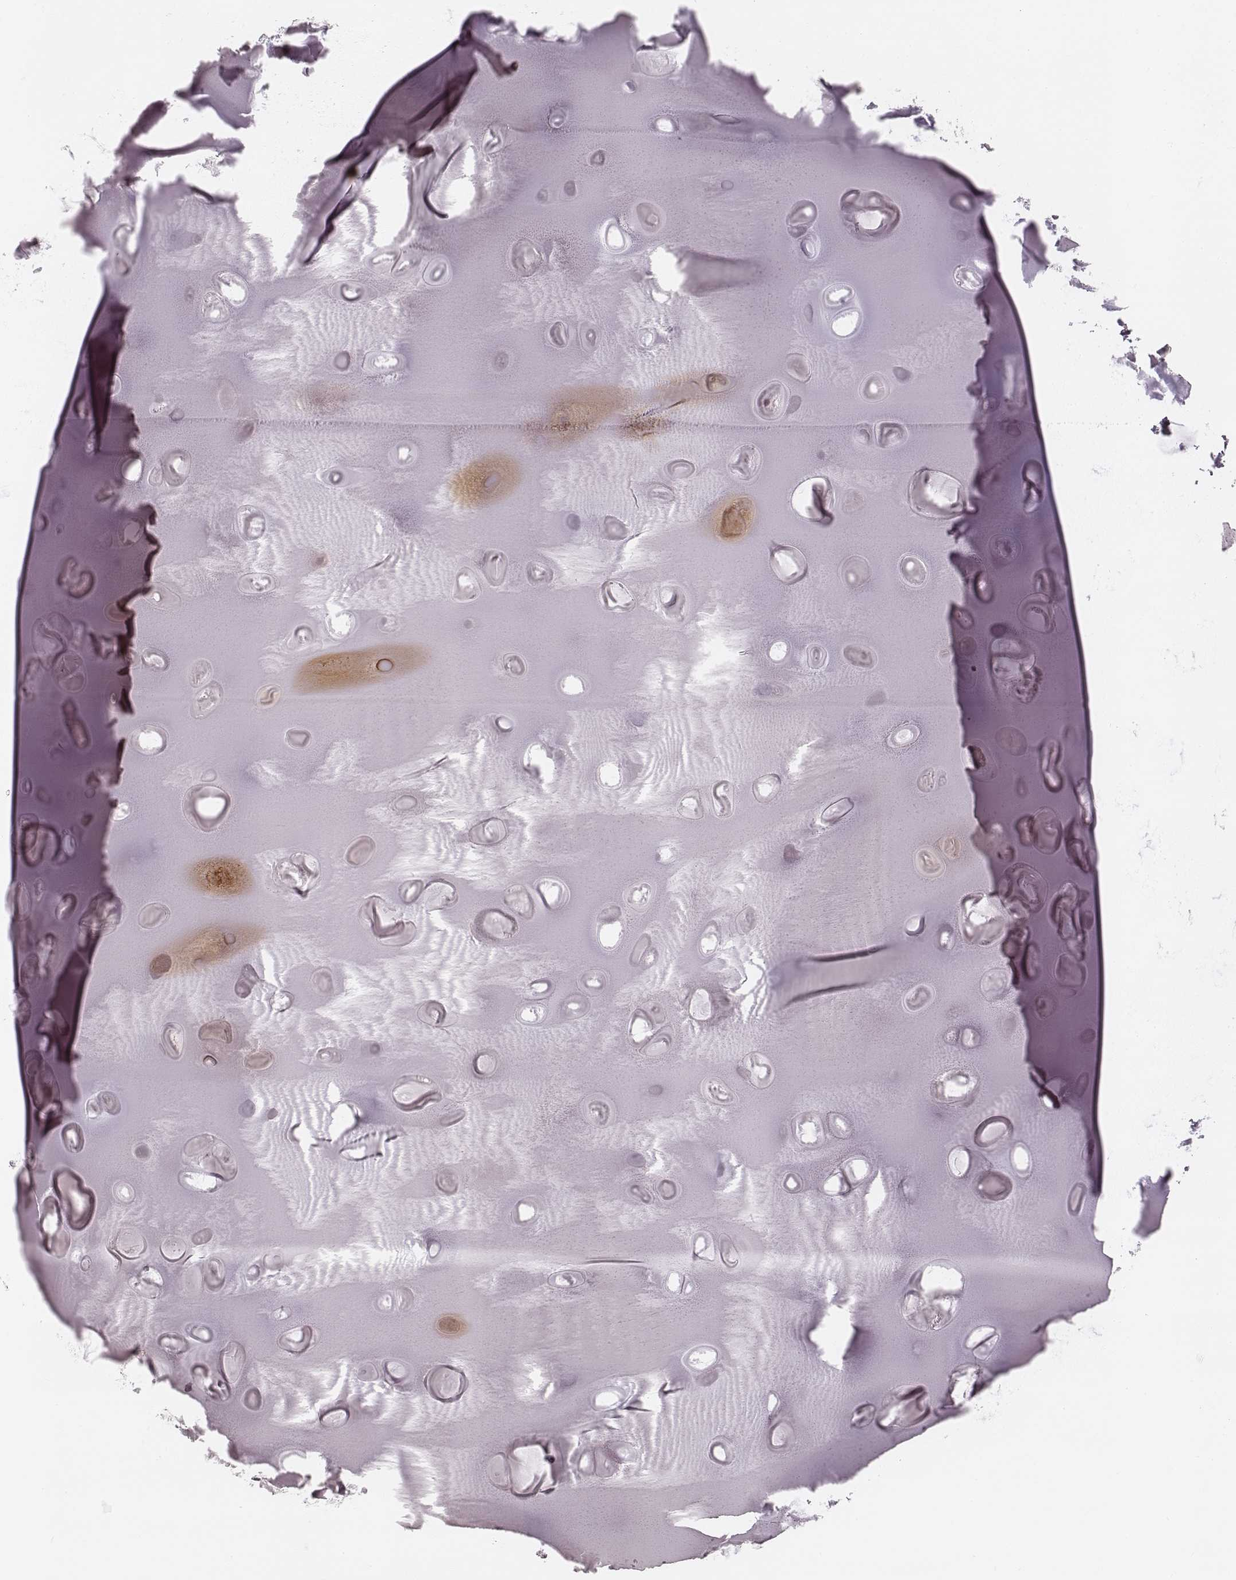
{"staining": {"intensity": "negative", "quantity": "none", "location": "none"}, "tissue": "adipose tissue", "cell_type": "Adipocytes", "image_type": "normal", "snomed": [{"axis": "morphology", "description": "Normal tissue, NOS"}, {"axis": "morphology", "description": "Squamous cell carcinoma, NOS"}, {"axis": "topography", "description": "Cartilage tissue"}, {"axis": "topography", "description": "Lung"}], "caption": "Adipocytes show no significant protein positivity in normal adipose tissue. (Brightfield microscopy of DAB immunohistochemistry at high magnification).", "gene": "TEX37", "patient": {"sex": "male", "age": 66}}